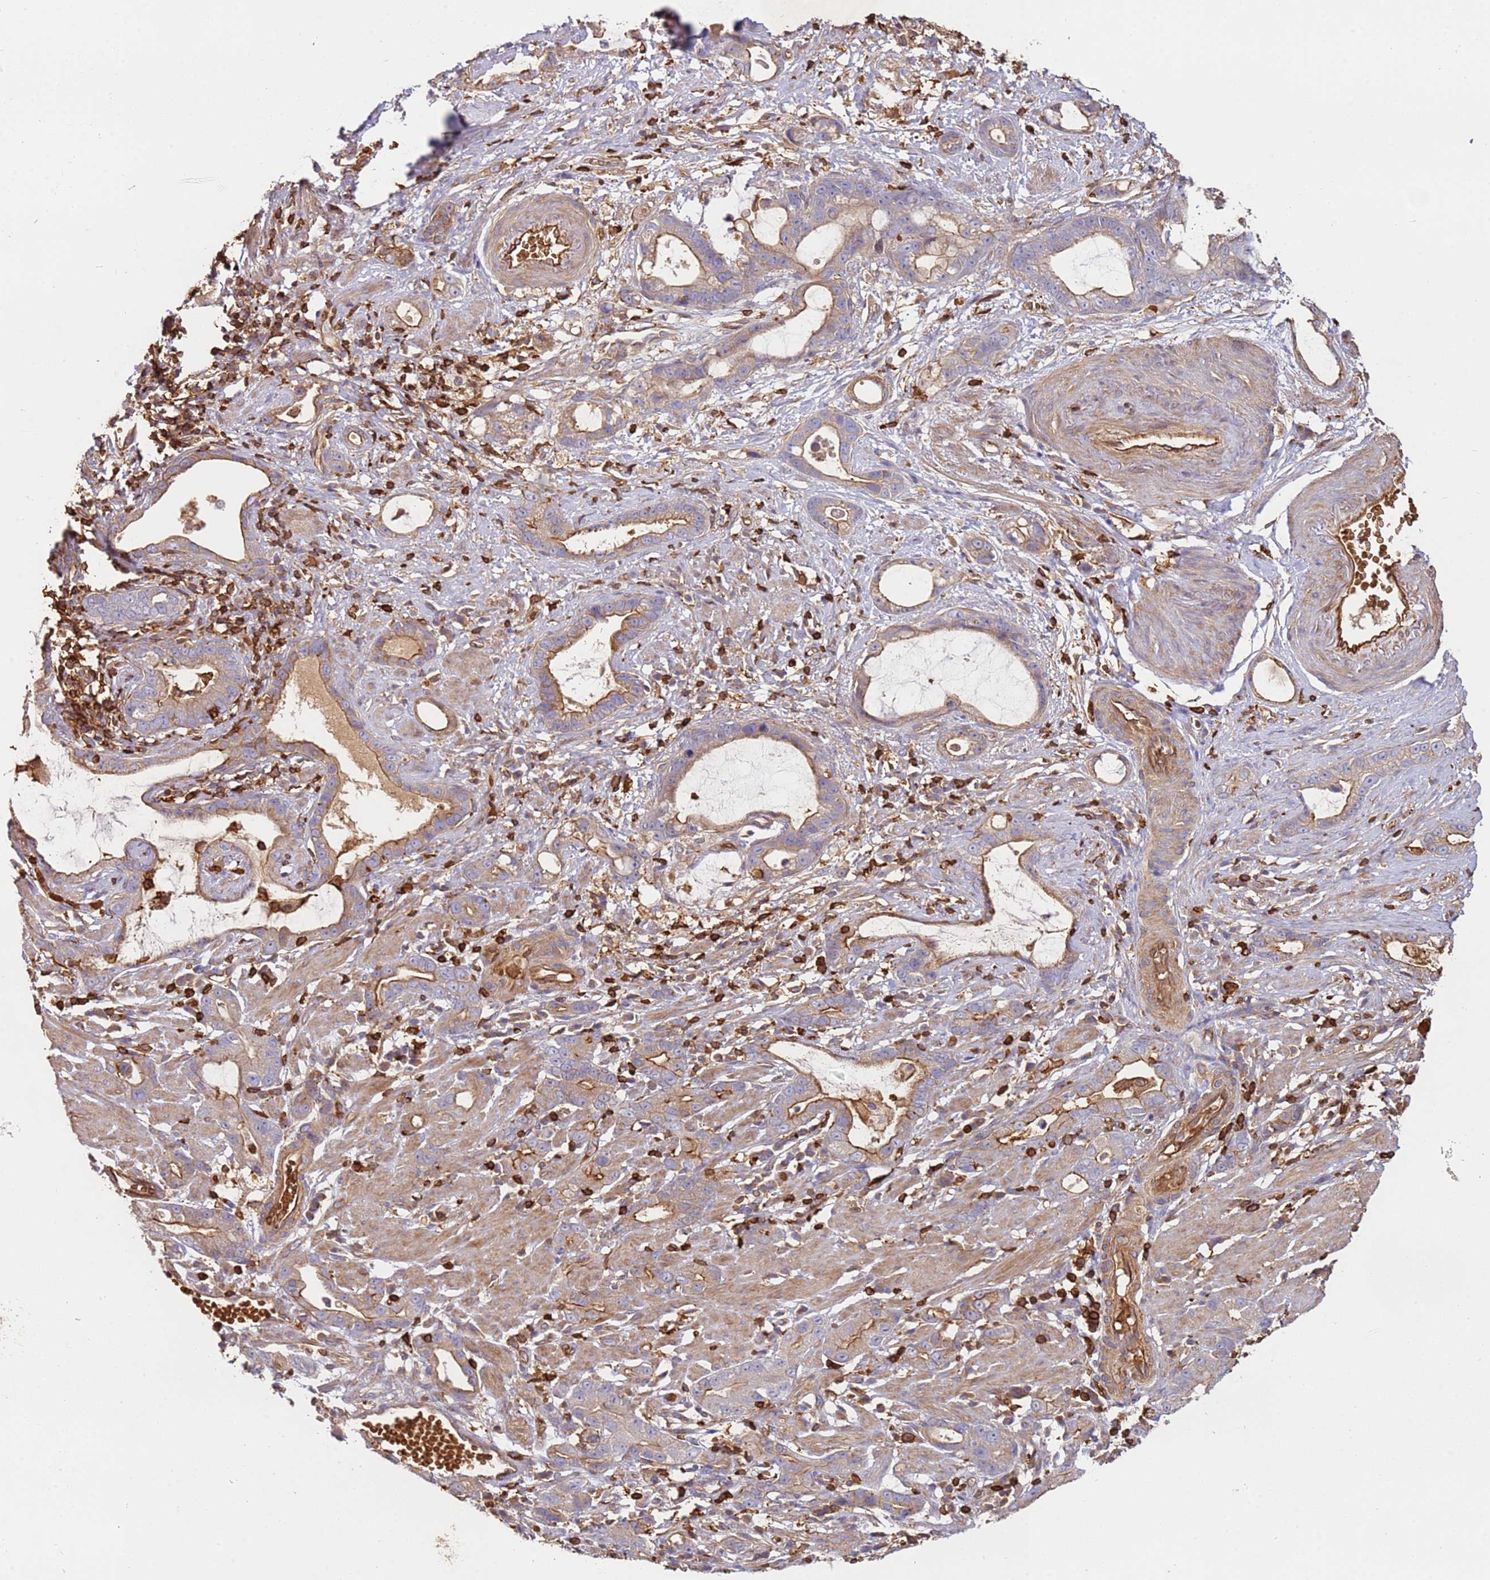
{"staining": {"intensity": "moderate", "quantity": "25%-75%", "location": "cytoplasmic/membranous"}, "tissue": "stomach cancer", "cell_type": "Tumor cells", "image_type": "cancer", "snomed": [{"axis": "morphology", "description": "Adenocarcinoma, NOS"}, {"axis": "topography", "description": "Stomach"}], "caption": "Immunohistochemical staining of human stomach cancer demonstrates medium levels of moderate cytoplasmic/membranous protein positivity in about 25%-75% of tumor cells.", "gene": "OR6P1", "patient": {"sex": "male", "age": 55}}